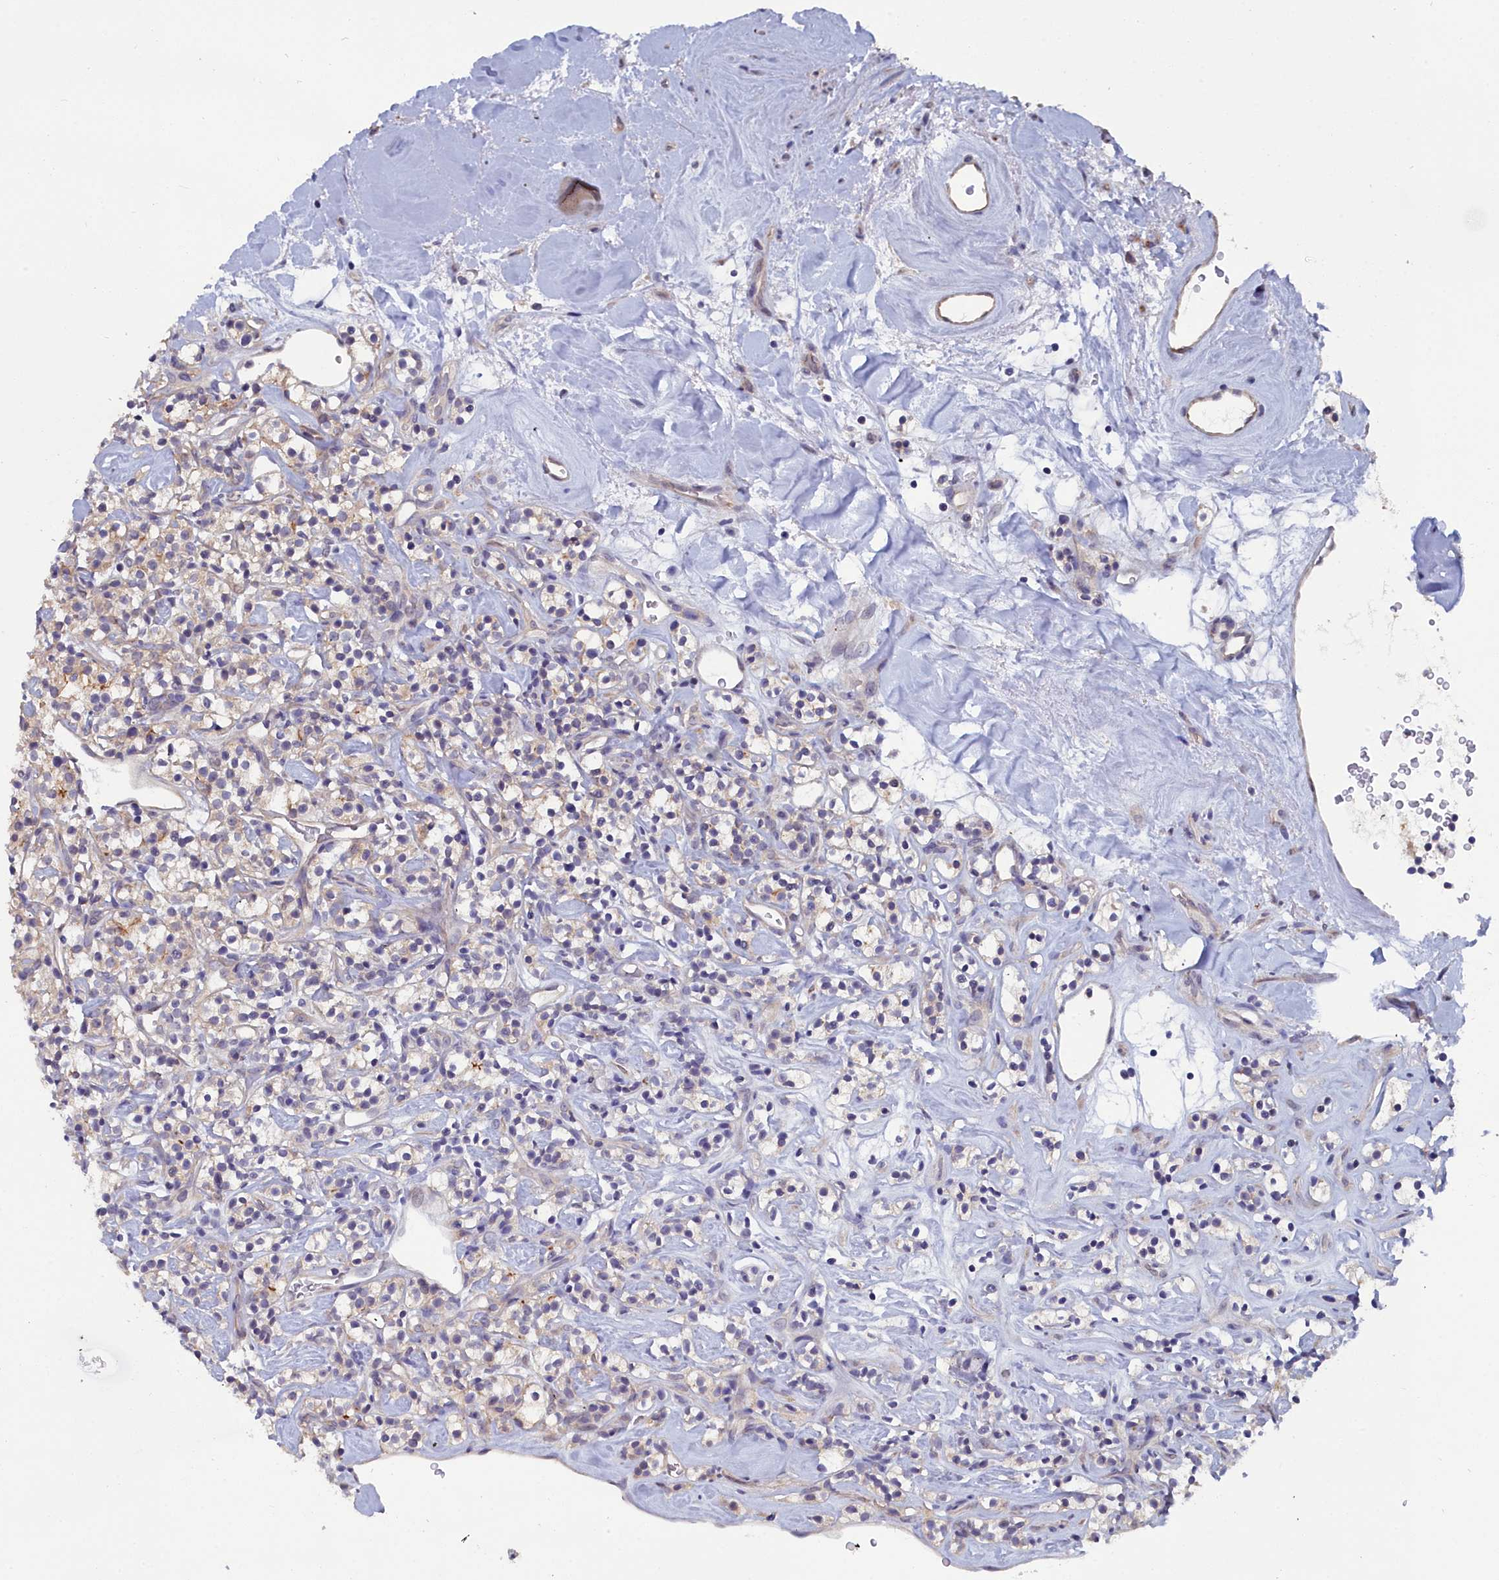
{"staining": {"intensity": "weak", "quantity": "<25%", "location": "cytoplasmic/membranous"}, "tissue": "renal cancer", "cell_type": "Tumor cells", "image_type": "cancer", "snomed": [{"axis": "morphology", "description": "Adenocarcinoma, NOS"}, {"axis": "topography", "description": "Kidney"}], "caption": "Tumor cells are negative for brown protein staining in renal cancer (adenocarcinoma).", "gene": "RDX", "patient": {"sex": "male", "age": 77}}